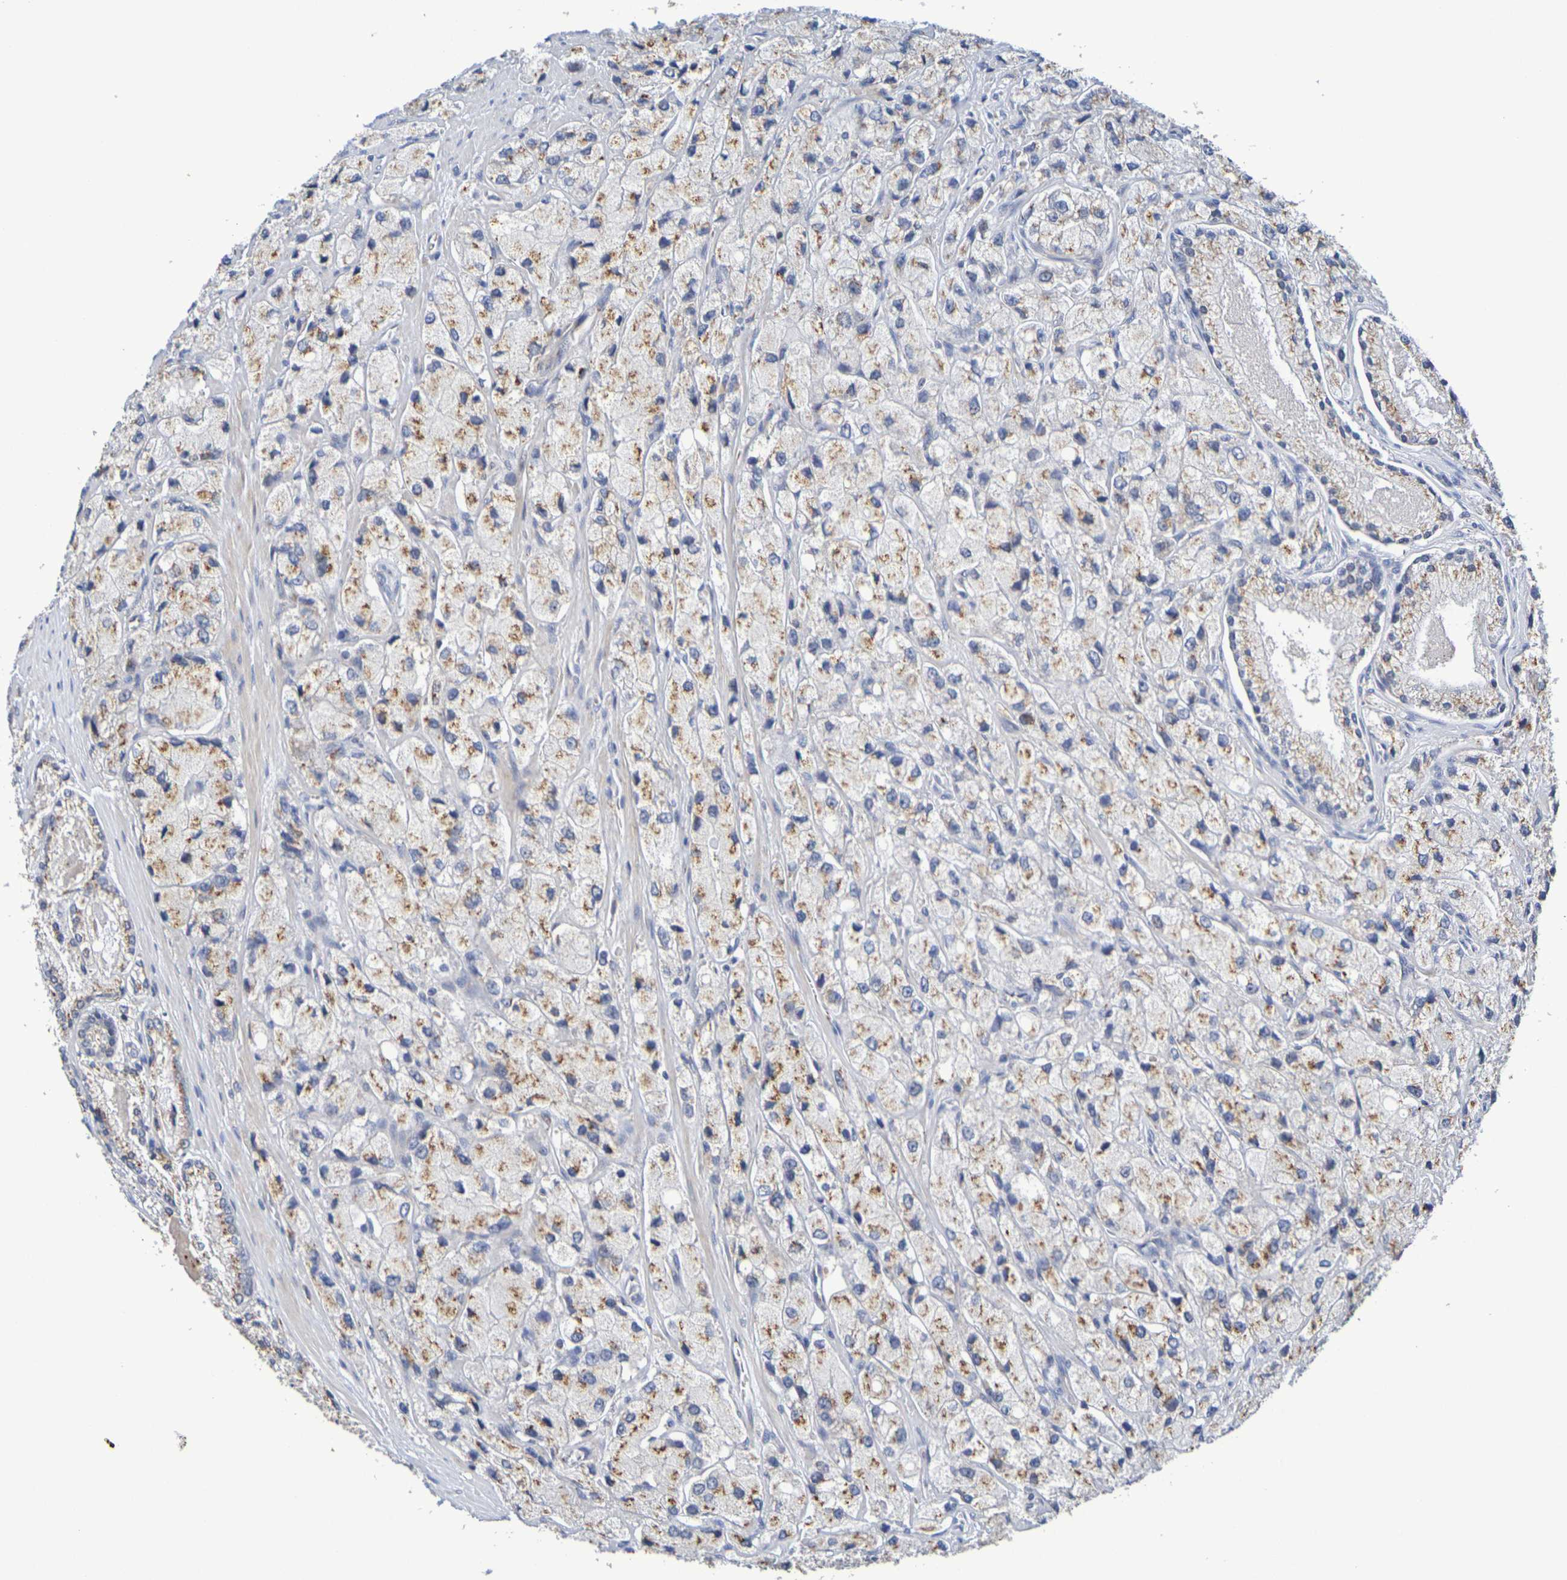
{"staining": {"intensity": "moderate", "quantity": "25%-75%", "location": "cytoplasmic/membranous"}, "tissue": "prostate cancer", "cell_type": "Tumor cells", "image_type": "cancer", "snomed": [{"axis": "morphology", "description": "Adenocarcinoma, High grade"}, {"axis": "topography", "description": "Prostate"}], "caption": "Moderate cytoplasmic/membranous expression is identified in about 25%-75% of tumor cells in prostate high-grade adenocarcinoma. (DAB (3,3'-diaminobenzidine) IHC with brightfield microscopy, high magnification).", "gene": "DCP2", "patient": {"sex": "male", "age": 58}}